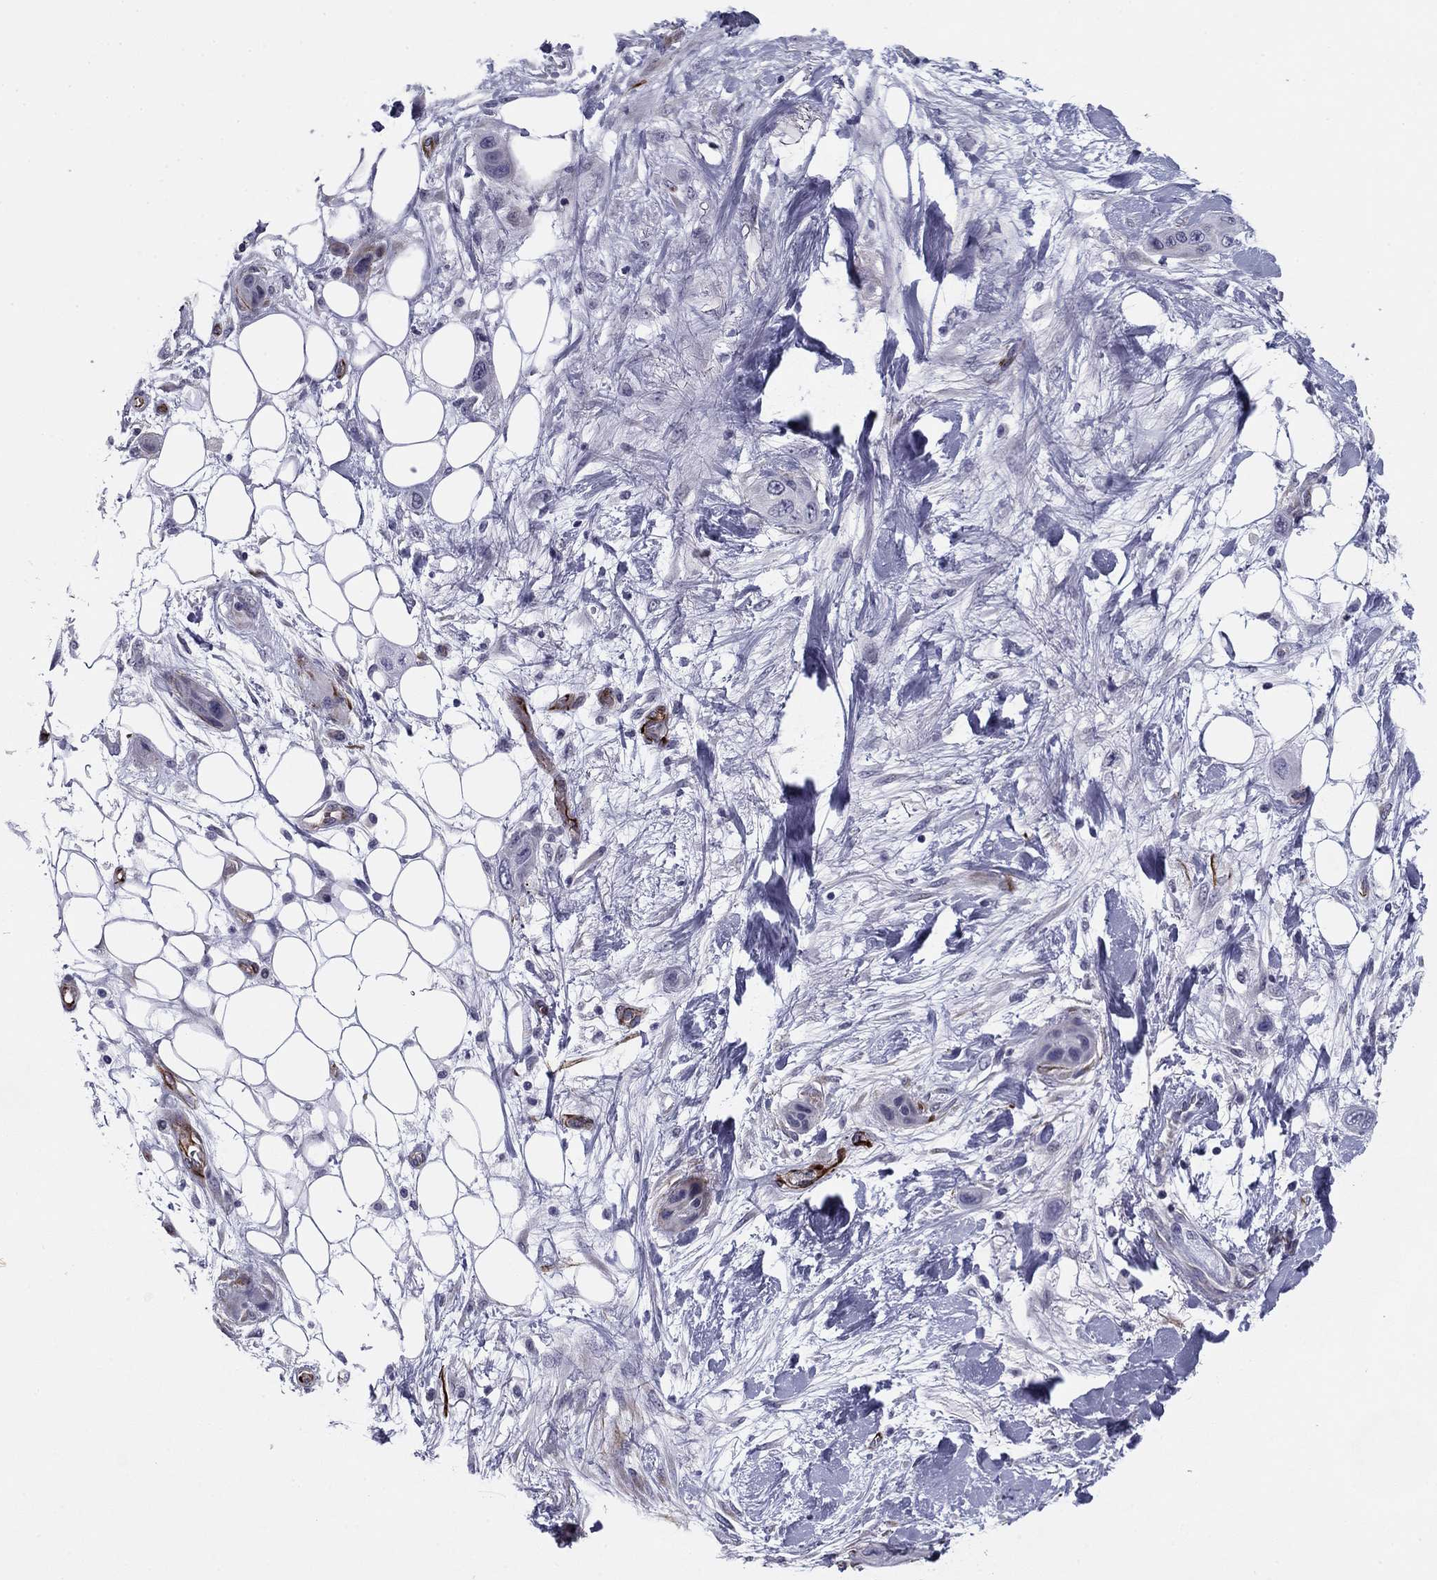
{"staining": {"intensity": "negative", "quantity": "none", "location": "none"}, "tissue": "skin cancer", "cell_type": "Tumor cells", "image_type": "cancer", "snomed": [{"axis": "morphology", "description": "Squamous cell carcinoma, NOS"}, {"axis": "topography", "description": "Skin"}], "caption": "IHC of human skin cancer shows no positivity in tumor cells.", "gene": "ANKS4B", "patient": {"sex": "male", "age": 79}}